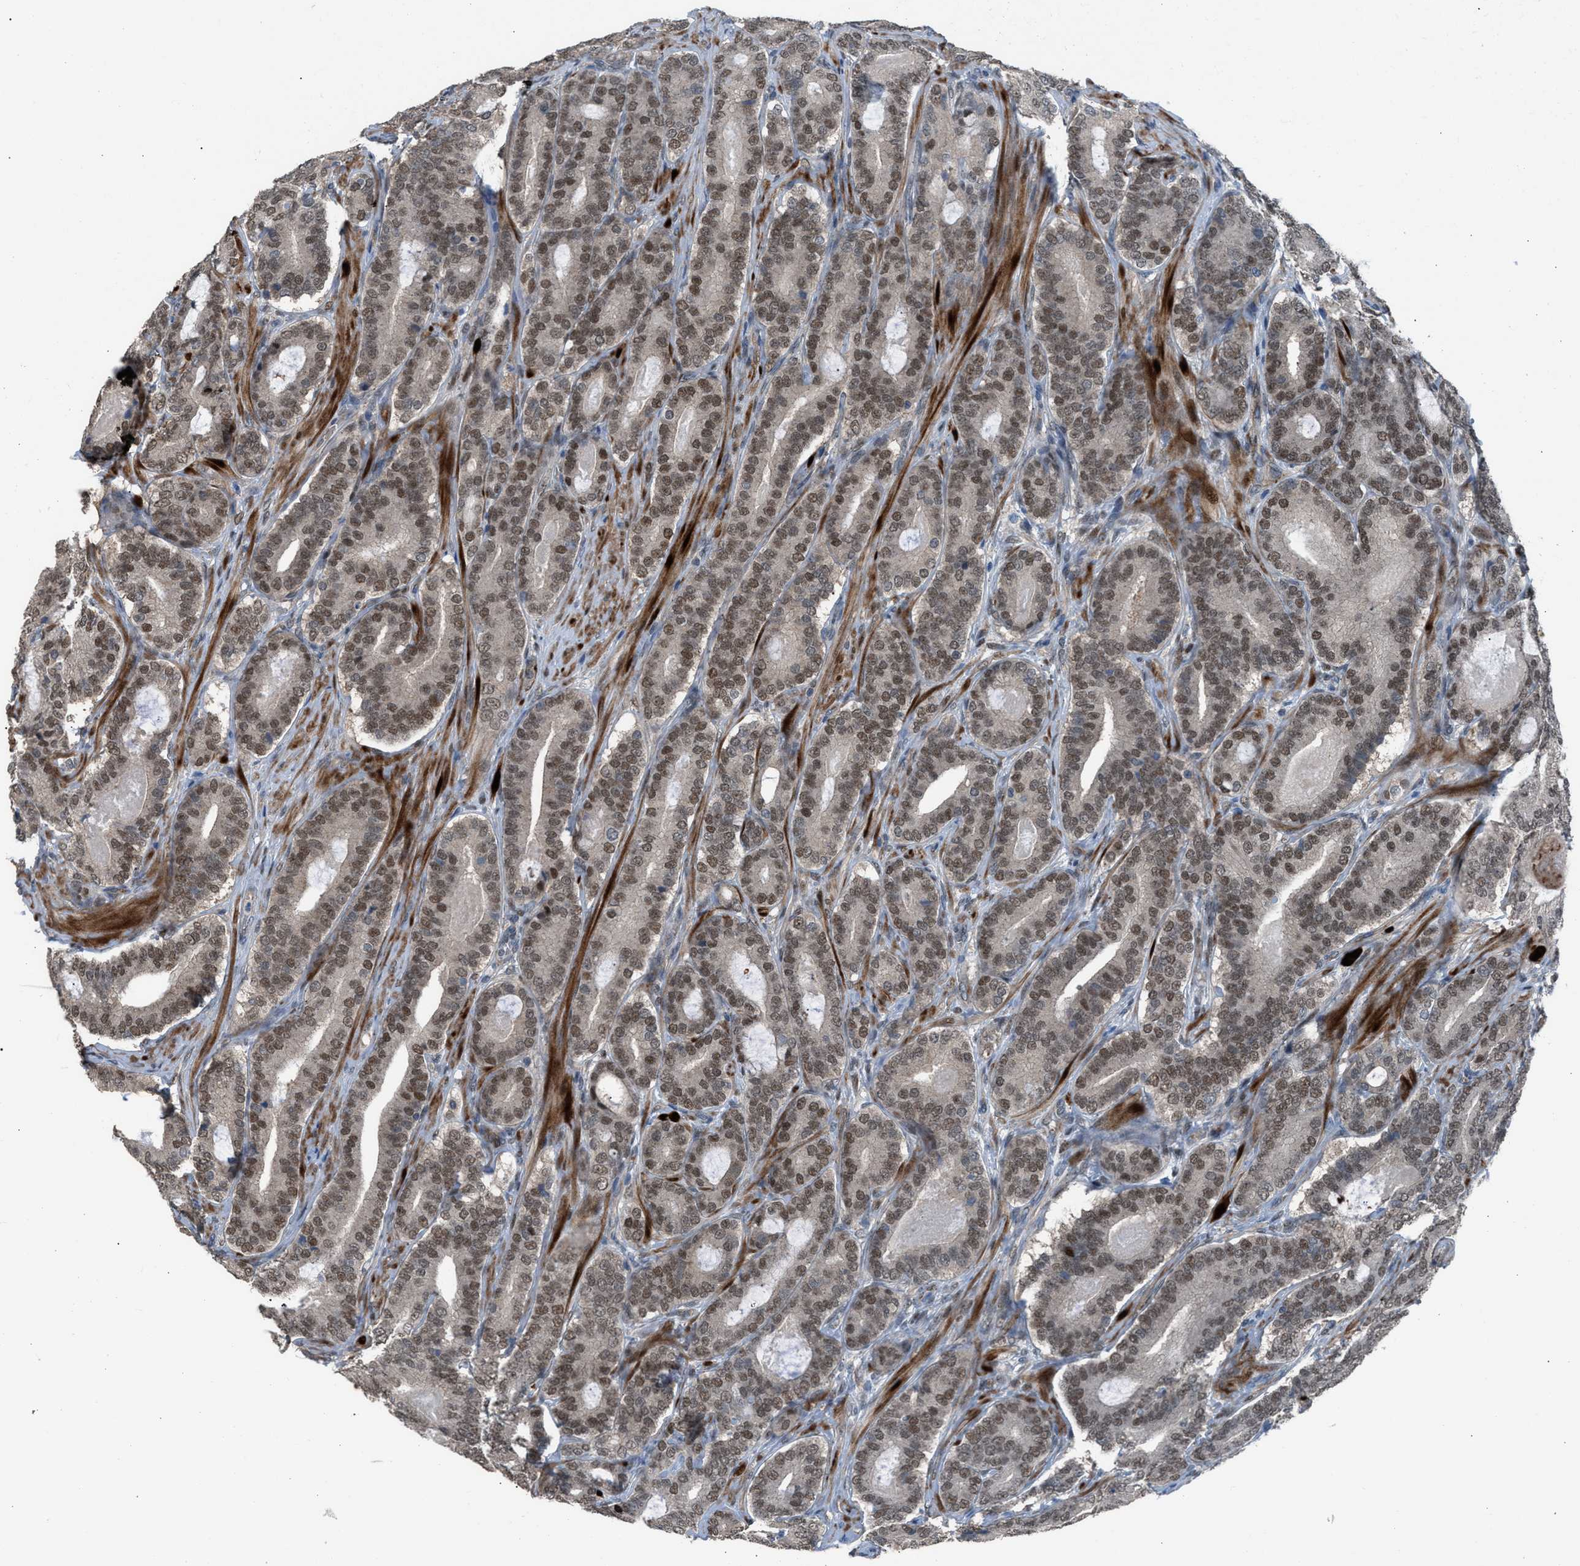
{"staining": {"intensity": "moderate", "quantity": ">75%", "location": "nuclear"}, "tissue": "prostate cancer", "cell_type": "Tumor cells", "image_type": "cancer", "snomed": [{"axis": "morphology", "description": "Adenocarcinoma, High grade"}, {"axis": "topography", "description": "Prostate"}], "caption": "This is a micrograph of immunohistochemistry (IHC) staining of adenocarcinoma (high-grade) (prostate), which shows moderate expression in the nuclear of tumor cells.", "gene": "CRTC1", "patient": {"sex": "male", "age": 60}}